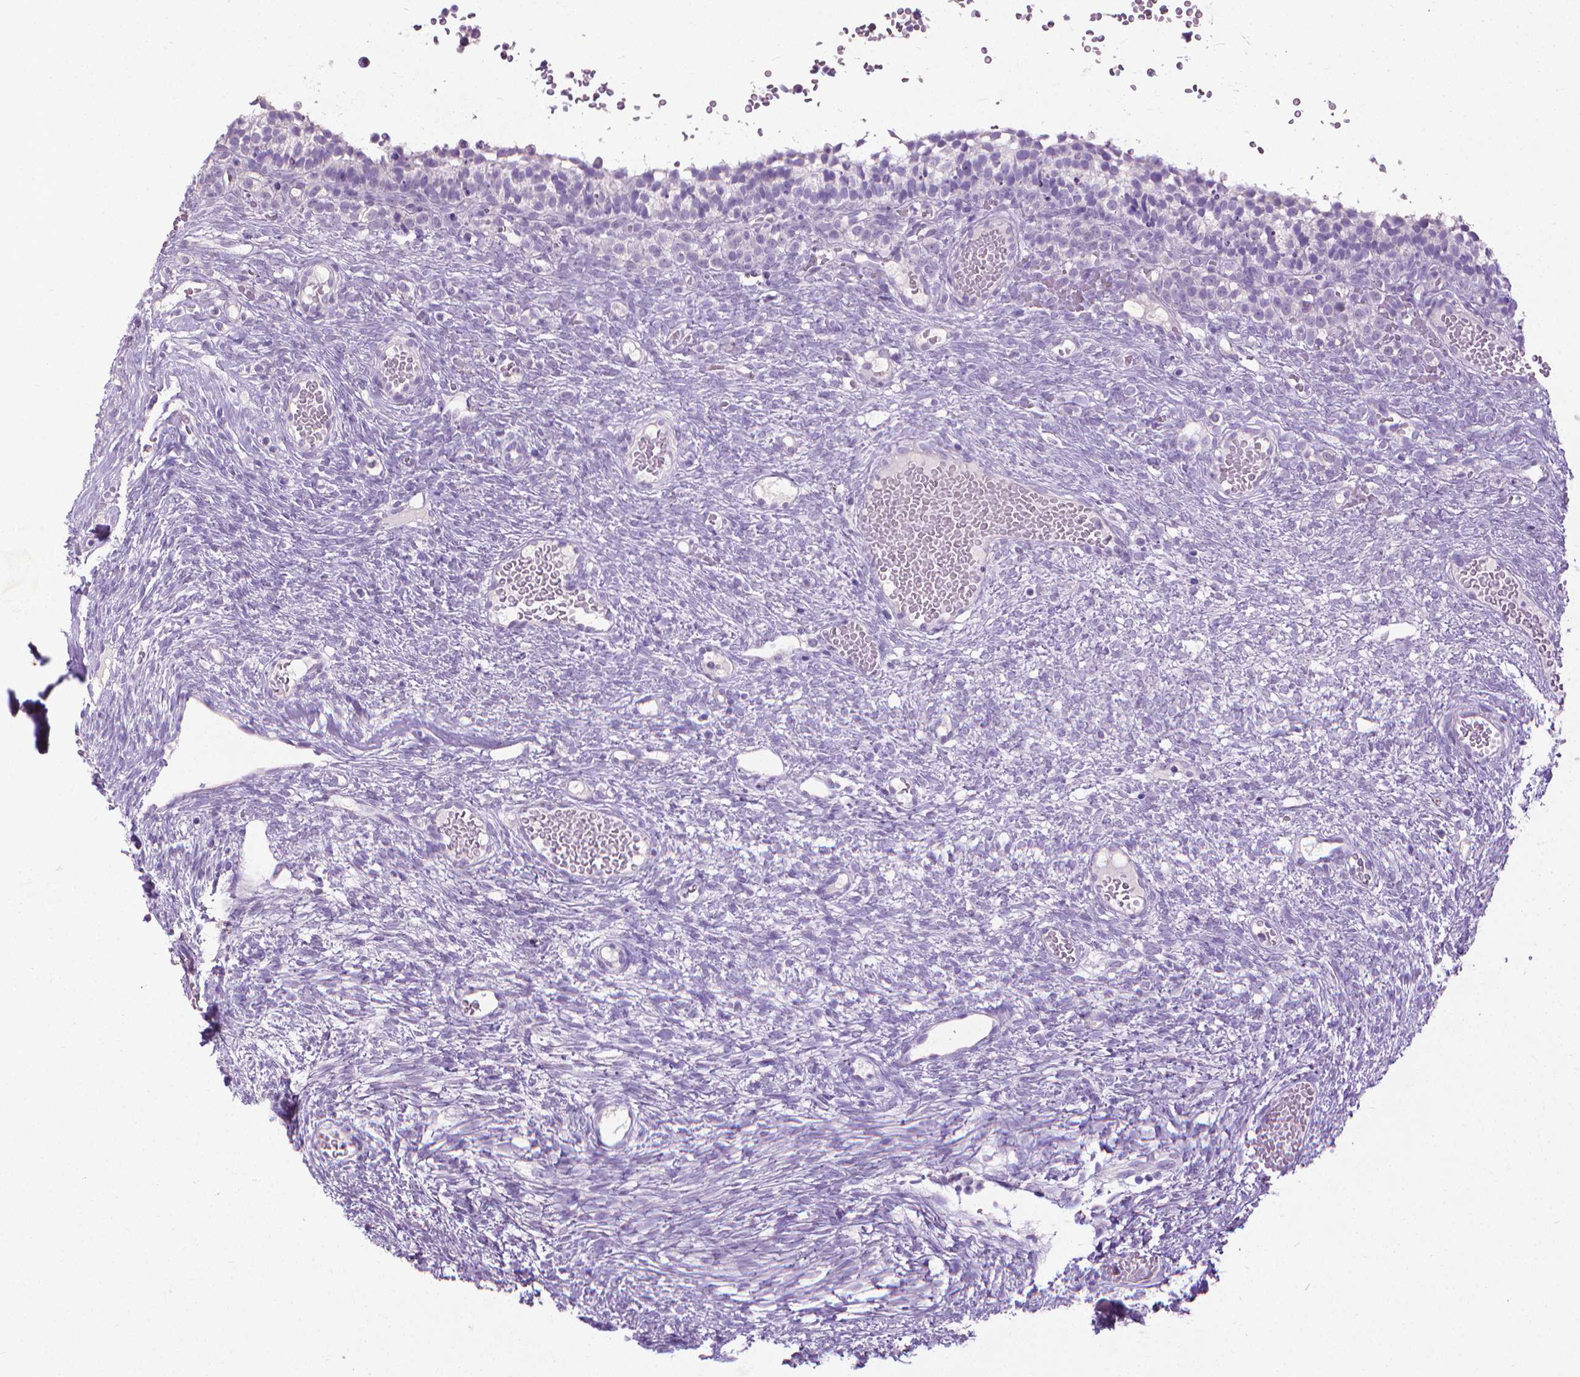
{"staining": {"intensity": "negative", "quantity": "none", "location": "none"}, "tissue": "ovary", "cell_type": "Ovarian stroma cells", "image_type": "normal", "snomed": [{"axis": "morphology", "description": "Normal tissue, NOS"}, {"axis": "topography", "description": "Ovary"}], "caption": "High magnification brightfield microscopy of normal ovary stained with DAB (brown) and counterstained with hematoxylin (blue): ovarian stroma cells show no significant expression.", "gene": "KRT5", "patient": {"sex": "female", "age": 34}}